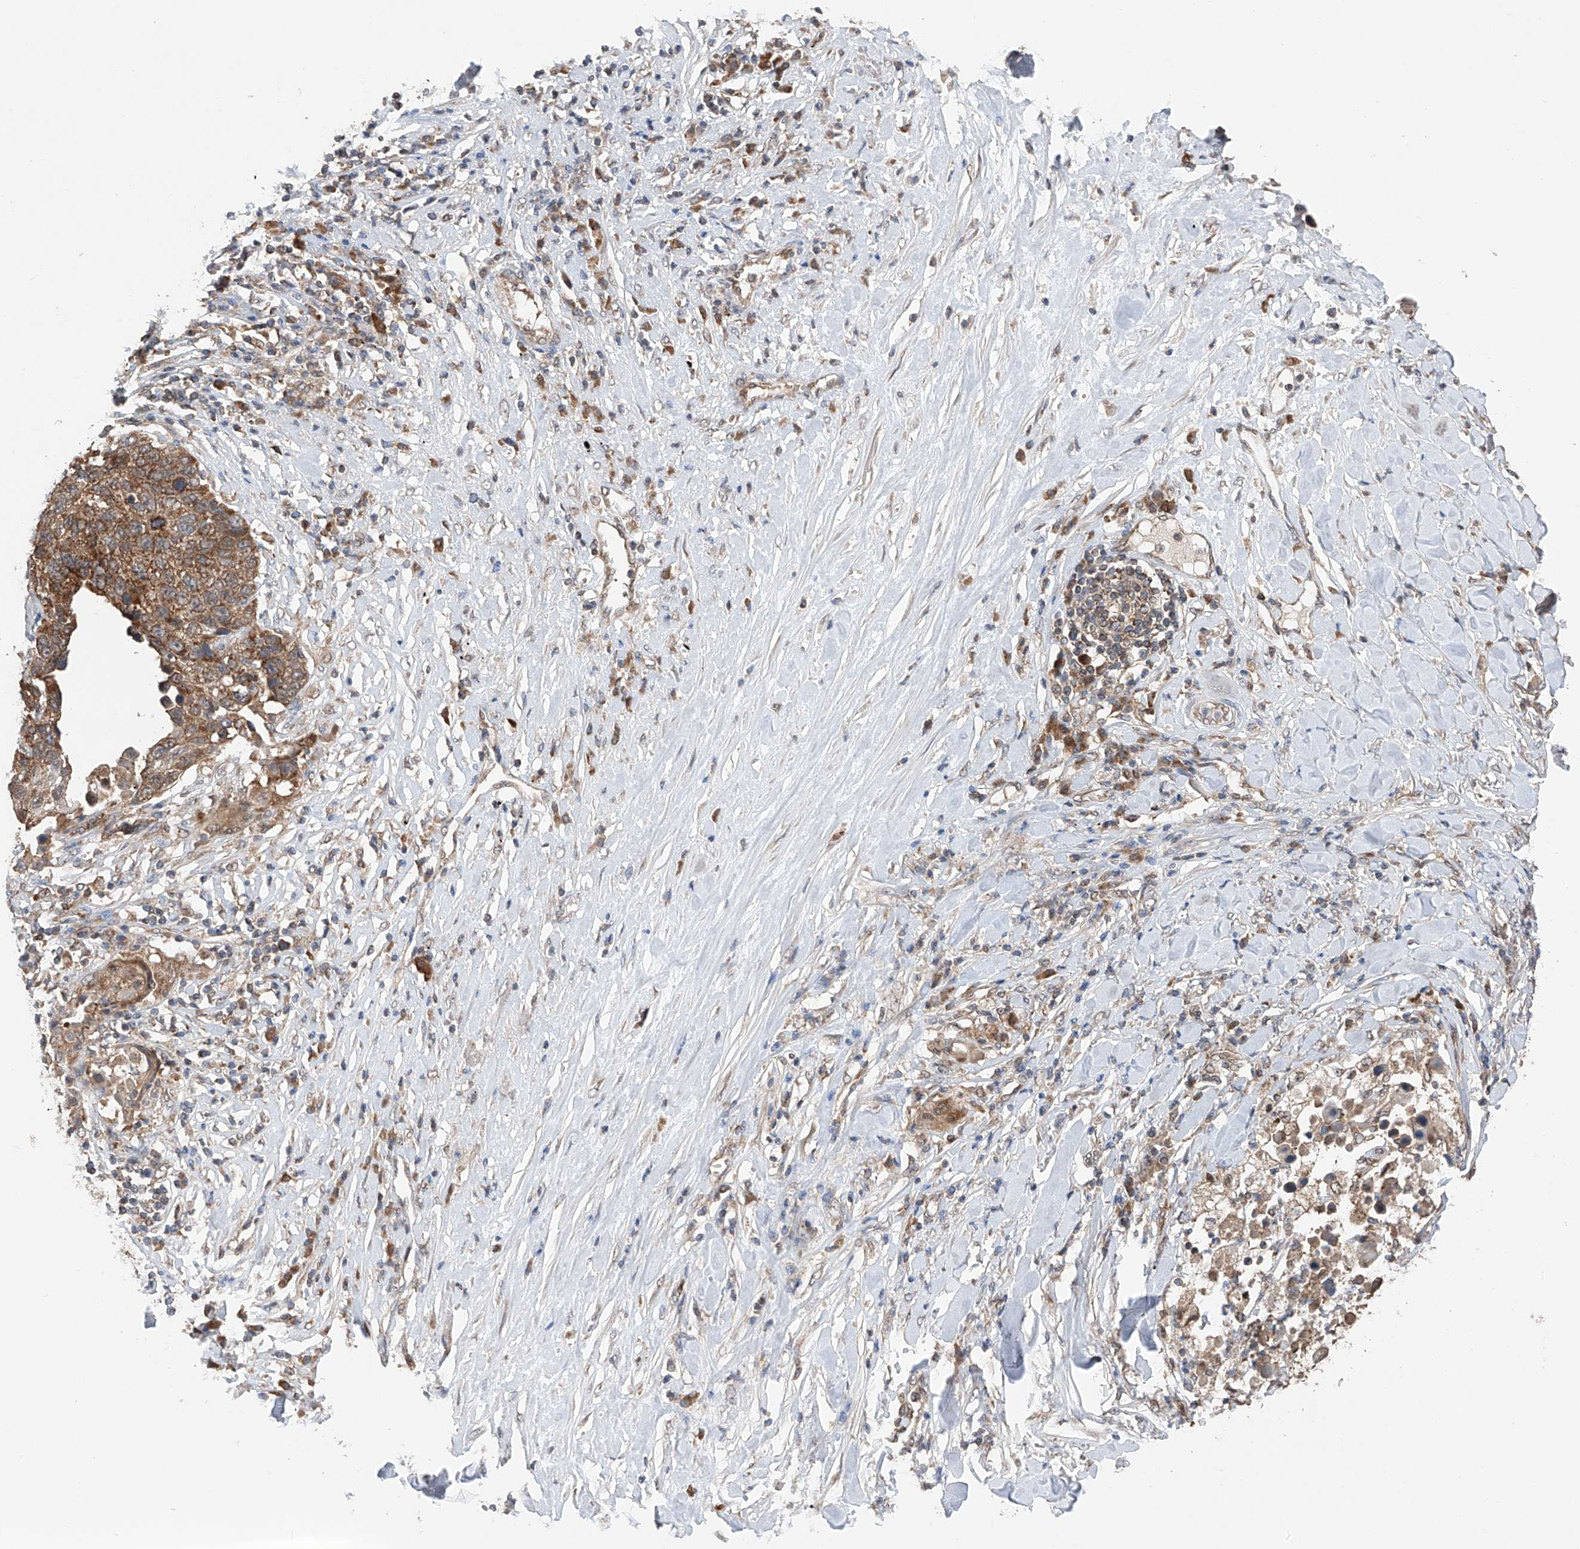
{"staining": {"intensity": "moderate", "quantity": ">75%", "location": "cytoplasmic/membranous"}, "tissue": "lung cancer", "cell_type": "Tumor cells", "image_type": "cancer", "snomed": [{"axis": "morphology", "description": "Squamous cell carcinoma, NOS"}, {"axis": "topography", "description": "Lung"}], "caption": "Moderate cytoplasmic/membranous protein staining is appreciated in approximately >75% of tumor cells in lung cancer (squamous cell carcinoma).", "gene": "SDHAF4", "patient": {"sex": "male", "age": 66}}